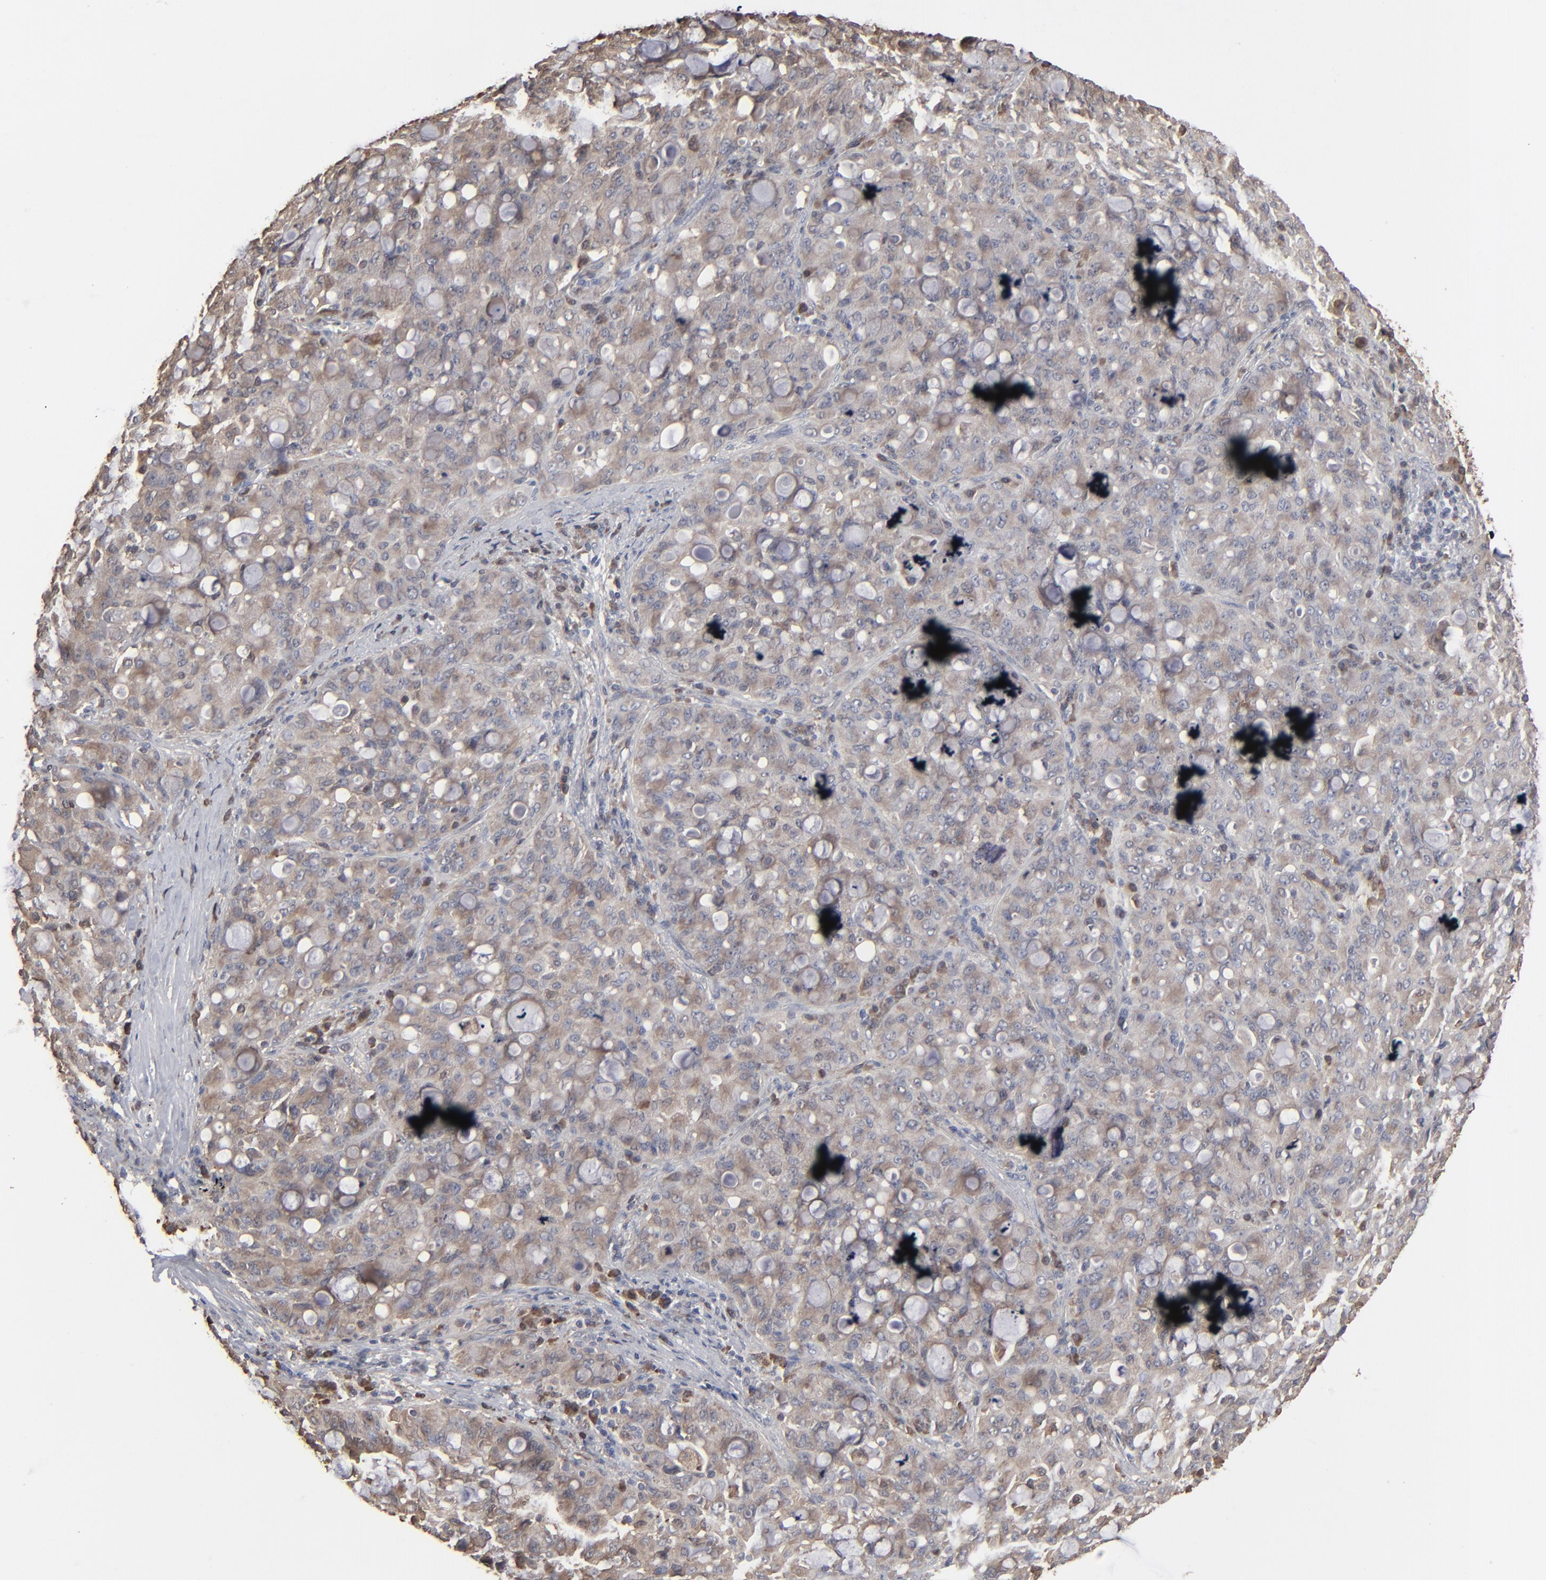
{"staining": {"intensity": "moderate", "quantity": ">75%", "location": "cytoplasmic/membranous"}, "tissue": "lung cancer", "cell_type": "Tumor cells", "image_type": "cancer", "snomed": [{"axis": "morphology", "description": "Adenocarcinoma, NOS"}, {"axis": "topography", "description": "Lung"}], "caption": "Protein staining by immunohistochemistry (IHC) exhibits moderate cytoplasmic/membranous positivity in about >75% of tumor cells in adenocarcinoma (lung).", "gene": "NME1-NME2", "patient": {"sex": "female", "age": 44}}